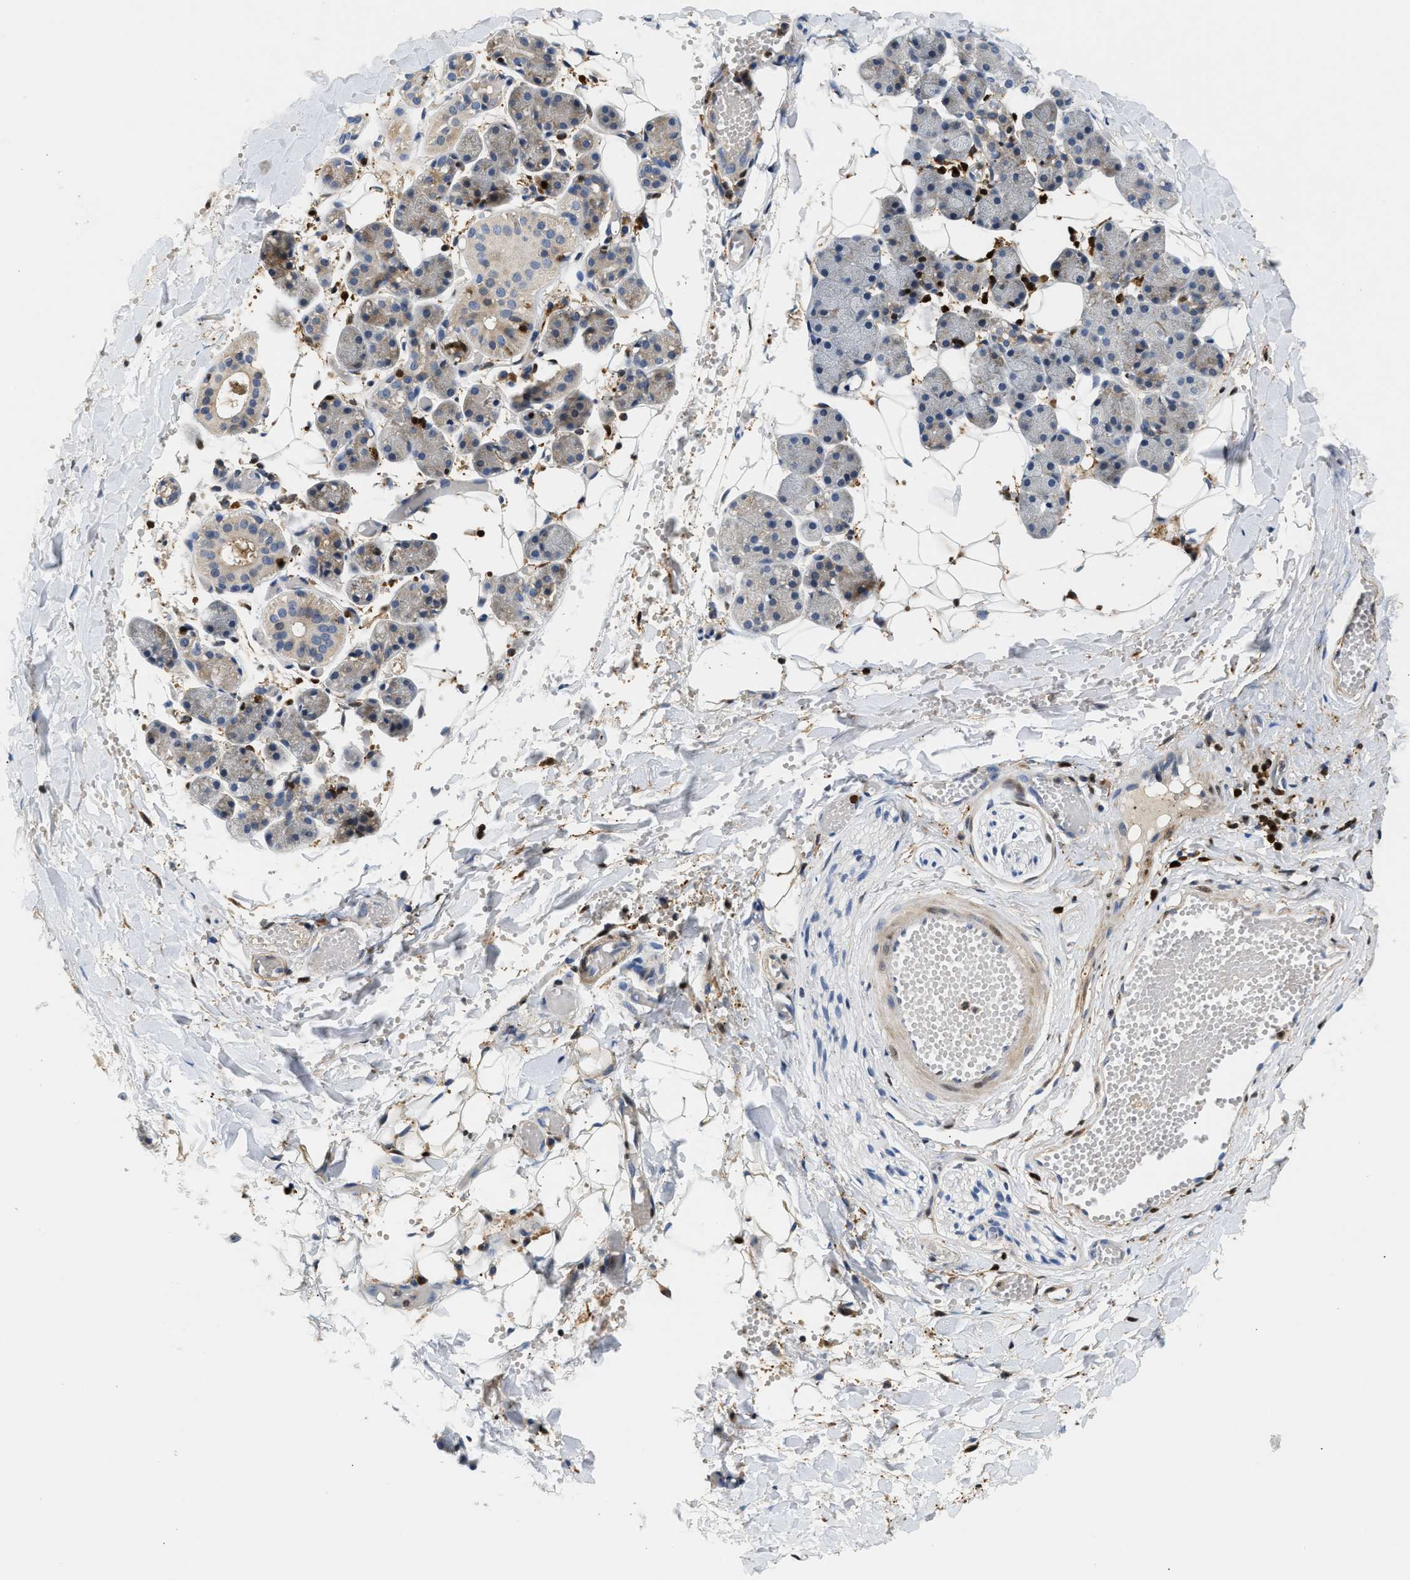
{"staining": {"intensity": "weak", "quantity": "<25%", "location": "cytoplasmic/membranous"}, "tissue": "salivary gland", "cell_type": "Glandular cells", "image_type": "normal", "snomed": [{"axis": "morphology", "description": "Normal tissue, NOS"}, {"axis": "topography", "description": "Salivary gland"}], "caption": "DAB (3,3'-diaminobenzidine) immunohistochemical staining of benign human salivary gland exhibits no significant expression in glandular cells. (DAB IHC, high magnification).", "gene": "SLIT2", "patient": {"sex": "female", "age": 33}}